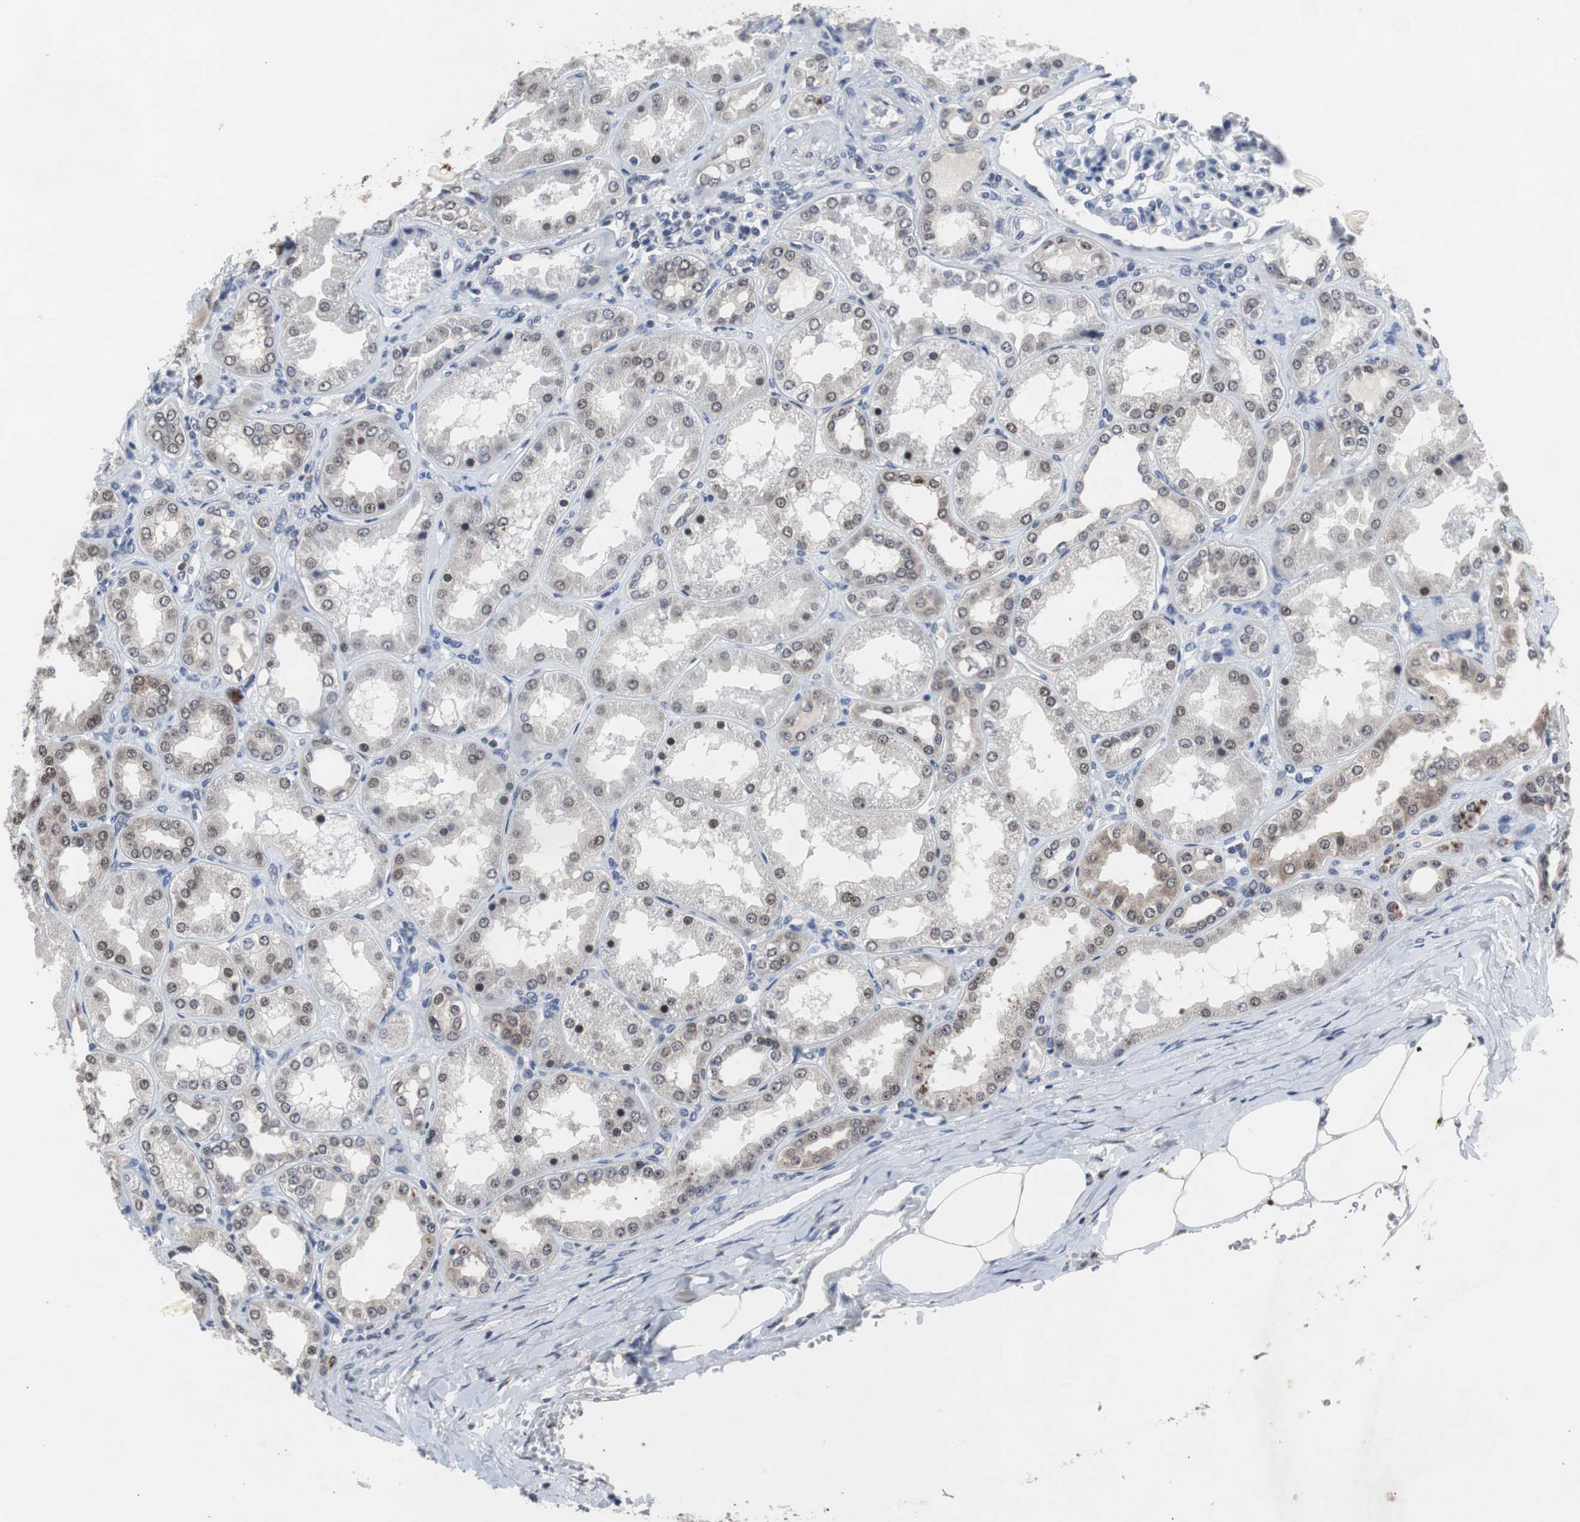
{"staining": {"intensity": "negative", "quantity": "none", "location": "none"}, "tissue": "kidney", "cell_type": "Cells in glomeruli", "image_type": "normal", "snomed": [{"axis": "morphology", "description": "Normal tissue, NOS"}, {"axis": "topography", "description": "Kidney"}], "caption": "This is an immunohistochemistry histopathology image of benign human kidney. There is no staining in cells in glomeruli.", "gene": "RBM47", "patient": {"sex": "female", "age": 56}}